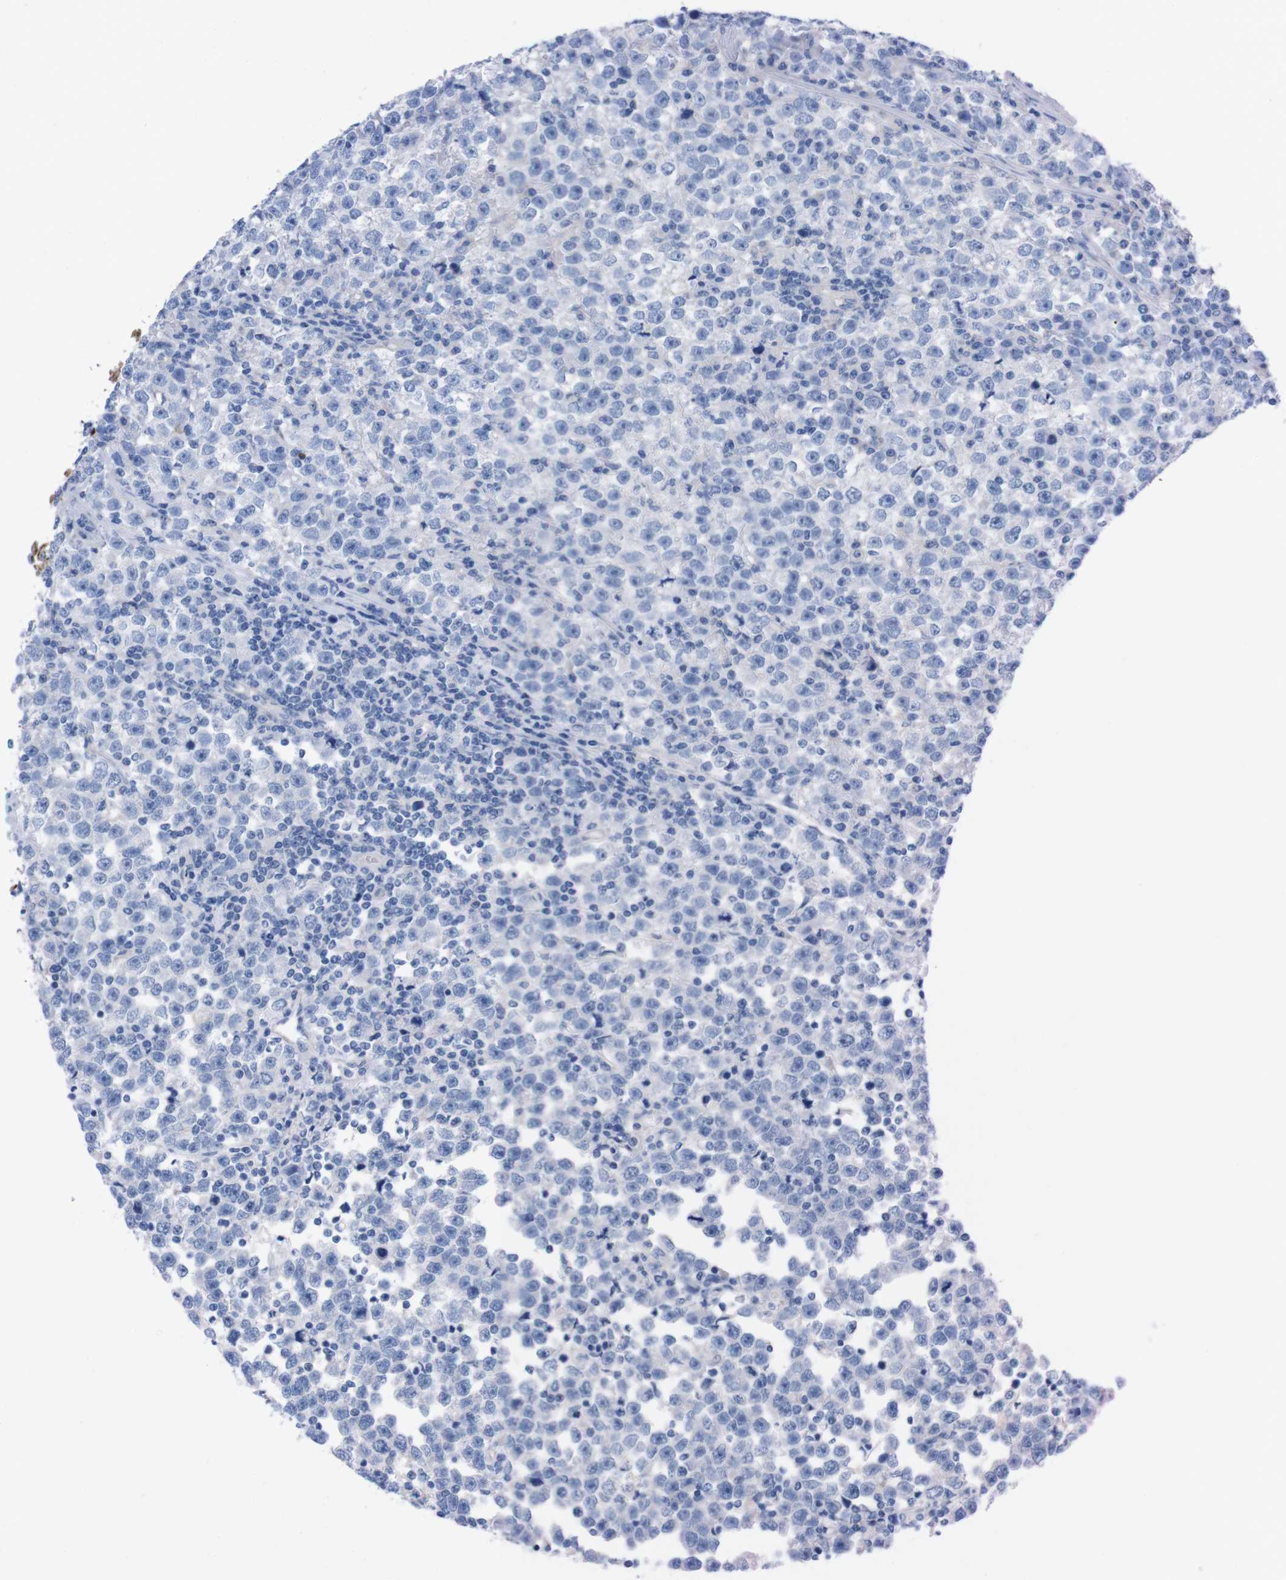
{"staining": {"intensity": "negative", "quantity": "none", "location": "none"}, "tissue": "testis cancer", "cell_type": "Tumor cells", "image_type": "cancer", "snomed": [{"axis": "morphology", "description": "Seminoma, NOS"}, {"axis": "topography", "description": "Testis"}], "caption": "Histopathology image shows no significant protein positivity in tumor cells of seminoma (testis).", "gene": "TMEM243", "patient": {"sex": "male", "age": 43}}